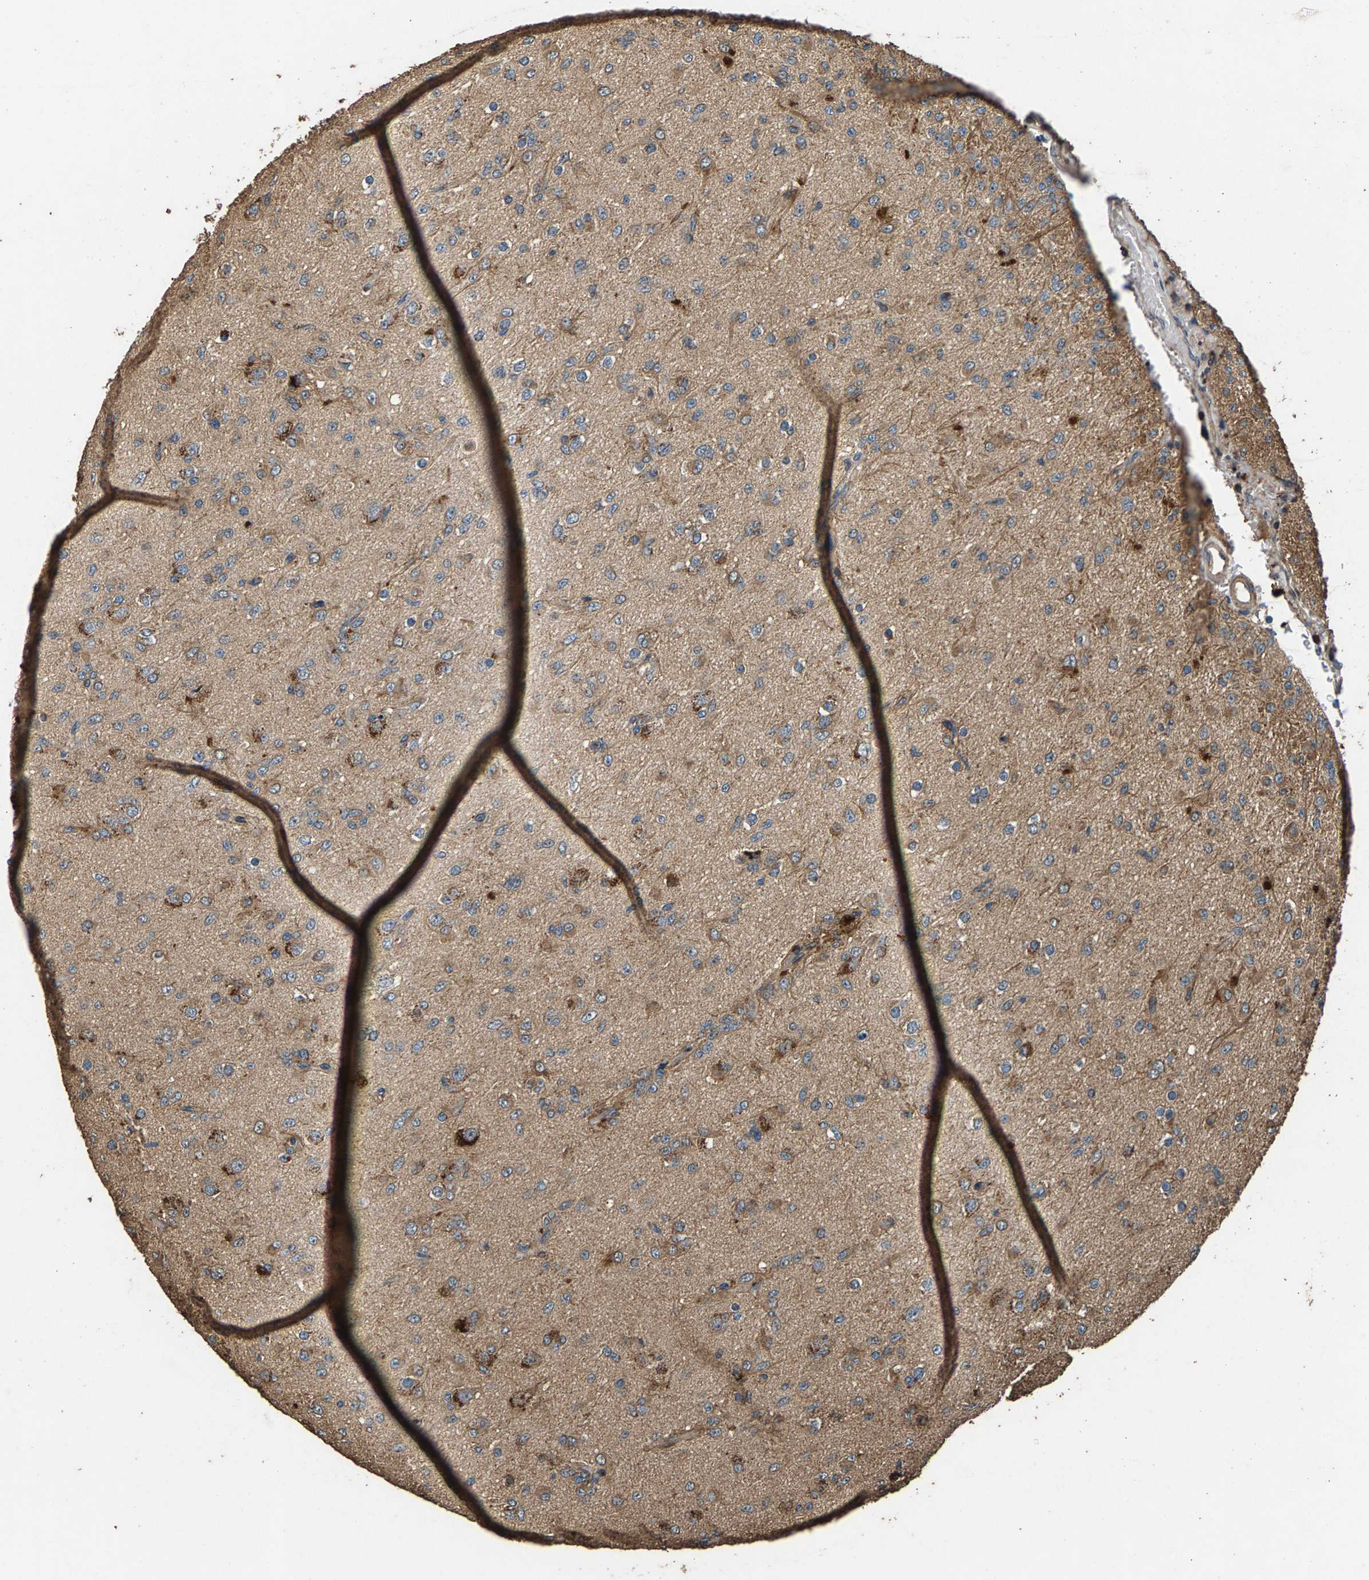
{"staining": {"intensity": "moderate", "quantity": "25%-75%", "location": "cytoplasmic/membranous"}, "tissue": "glioma", "cell_type": "Tumor cells", "image_type": "cancer", "snomed": [{"axis": "morphology", "description": "Glioma, malignant, Low grade"}, {"axis": "topography", "description": "Brain"}], "caption": "High-power microscopy captured an immunohistochemistry (IHC) photomicrograph of glioma, revealing moderate cytoplasmic/membranous expression in about 25%-75% of tumor cells.", "gene": "MRPL27", "patient": {"sex": "male", "age": 65}}